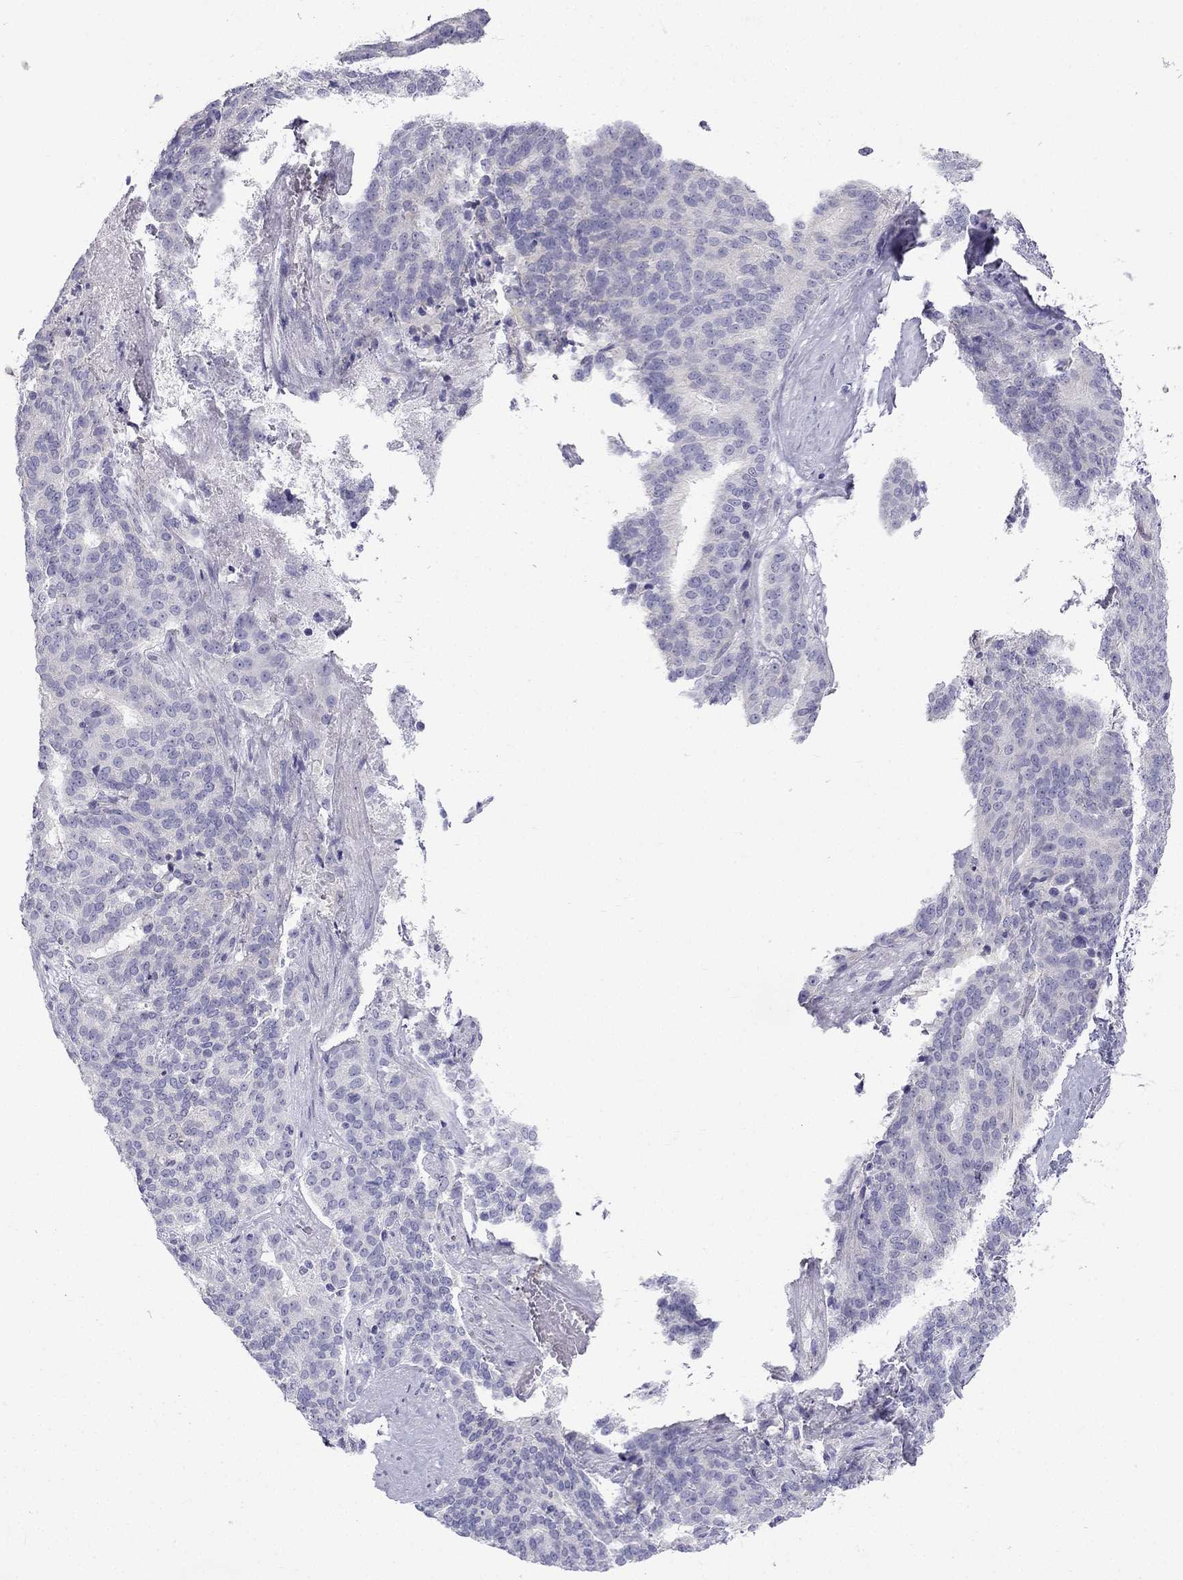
{"staining": {"intensity": "negative", "quantity": "none", "location": "none"}, "tissue": "liver cancer", "cell_type": "Tumor cells", "image_type": "cancer", "snomed": [{"axis": "morphology", "description": "Cholangiocarcinoma"}, {"axis": "topography", "description": "Liver"}], "caption": "Protein analysis of liver cancer (cholangiocarcinoma) exhibits no significant expression in tumor cells.", "gene": "GJA8", "patient": {"sex": "female", "age": 47}}